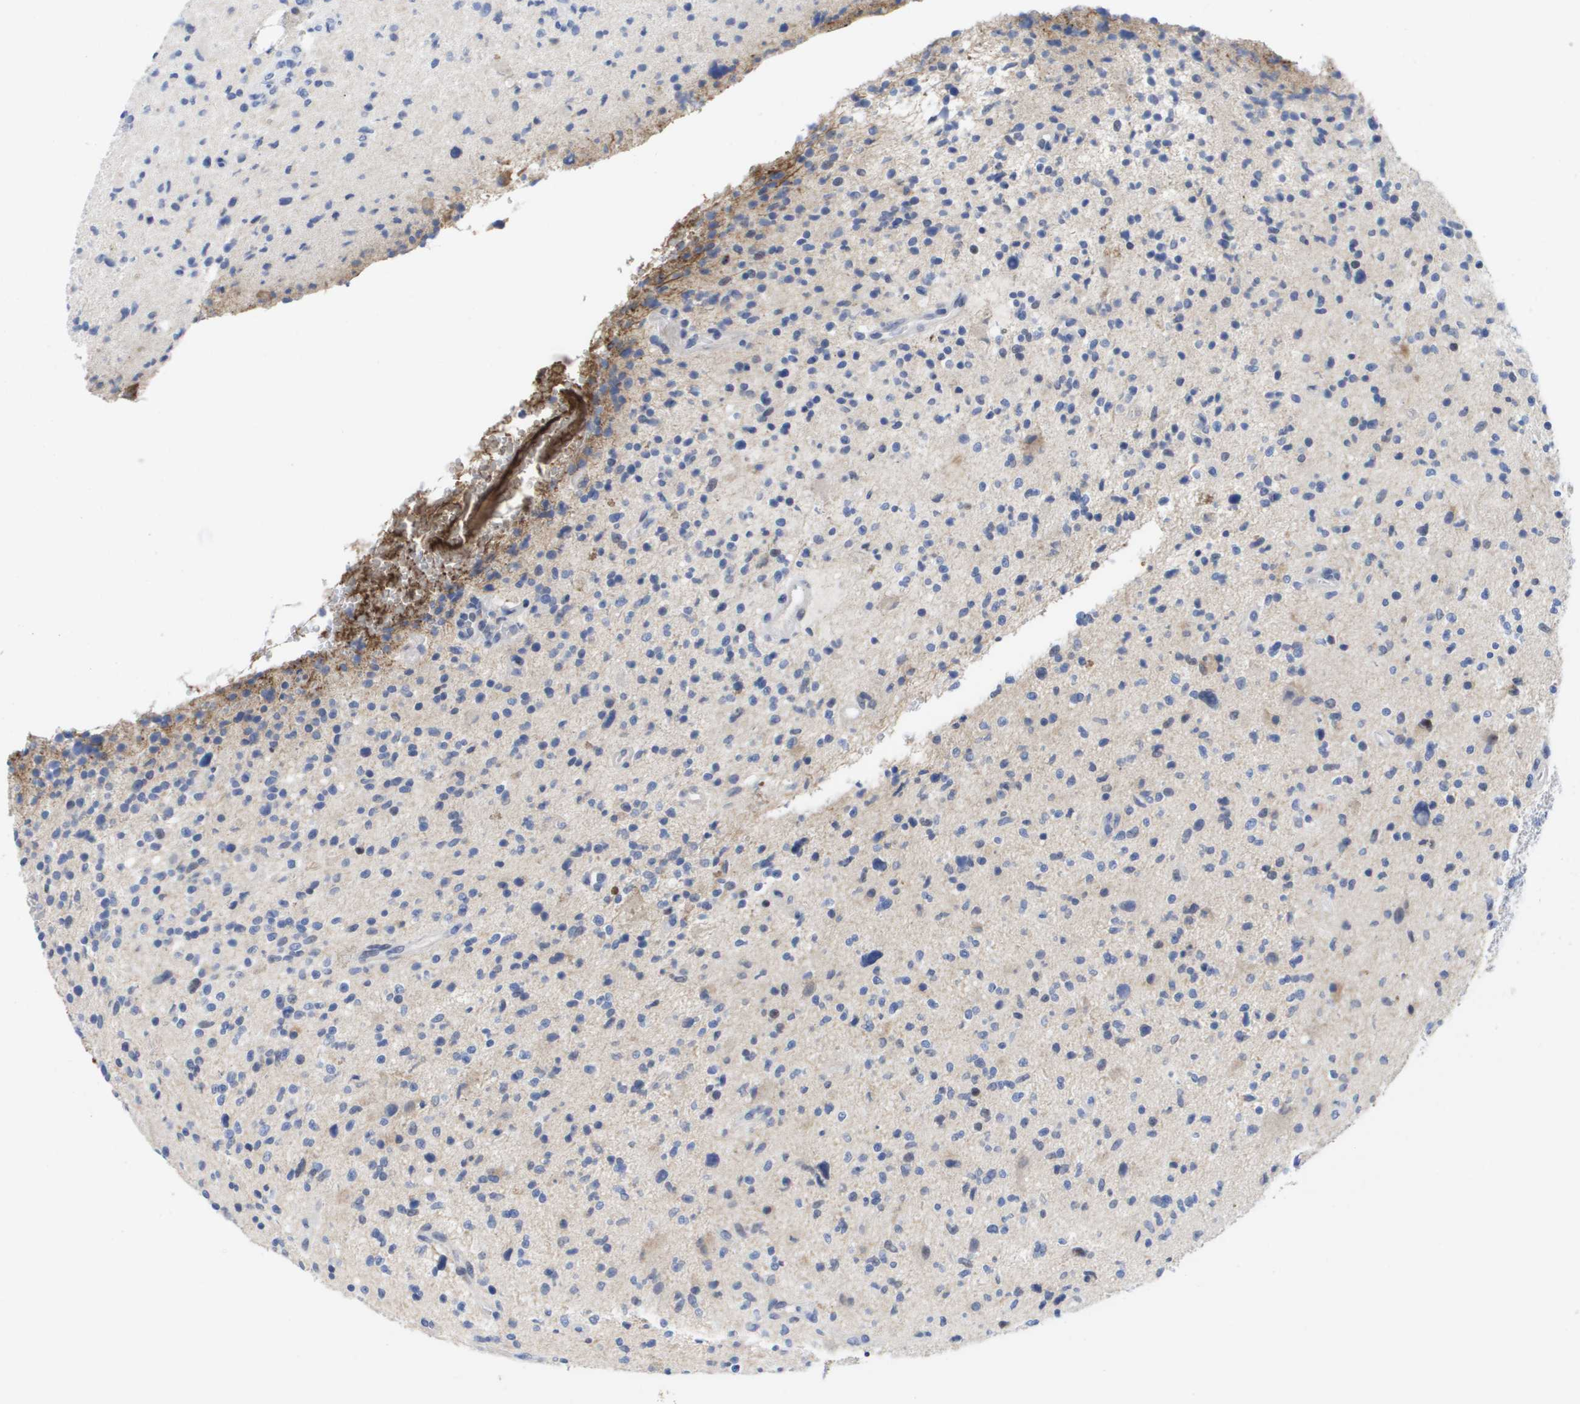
{"staining": {"intensity": "negative", "quantity": "none", "location": "none"}, "tissue": "glioma", "cell_type": "Tumor cells", "image_type": "cancer", "snomed": [{"axis": "morphology", "description": "Glioma, malignant, High grade"}, {"axis": "topography", "description": "Brain"}], "caption": "Tumor cells show no significant protein expression in malignant glioma (high-grade). (Stains: DAB (3,3'-diaminobenzidine) IHC with hematoxylin counter stain, Microscopy: brightfield microscopy at high magnification).", "gene": "SERPINC1", "patient": {"sex": "male", "age": 48}}